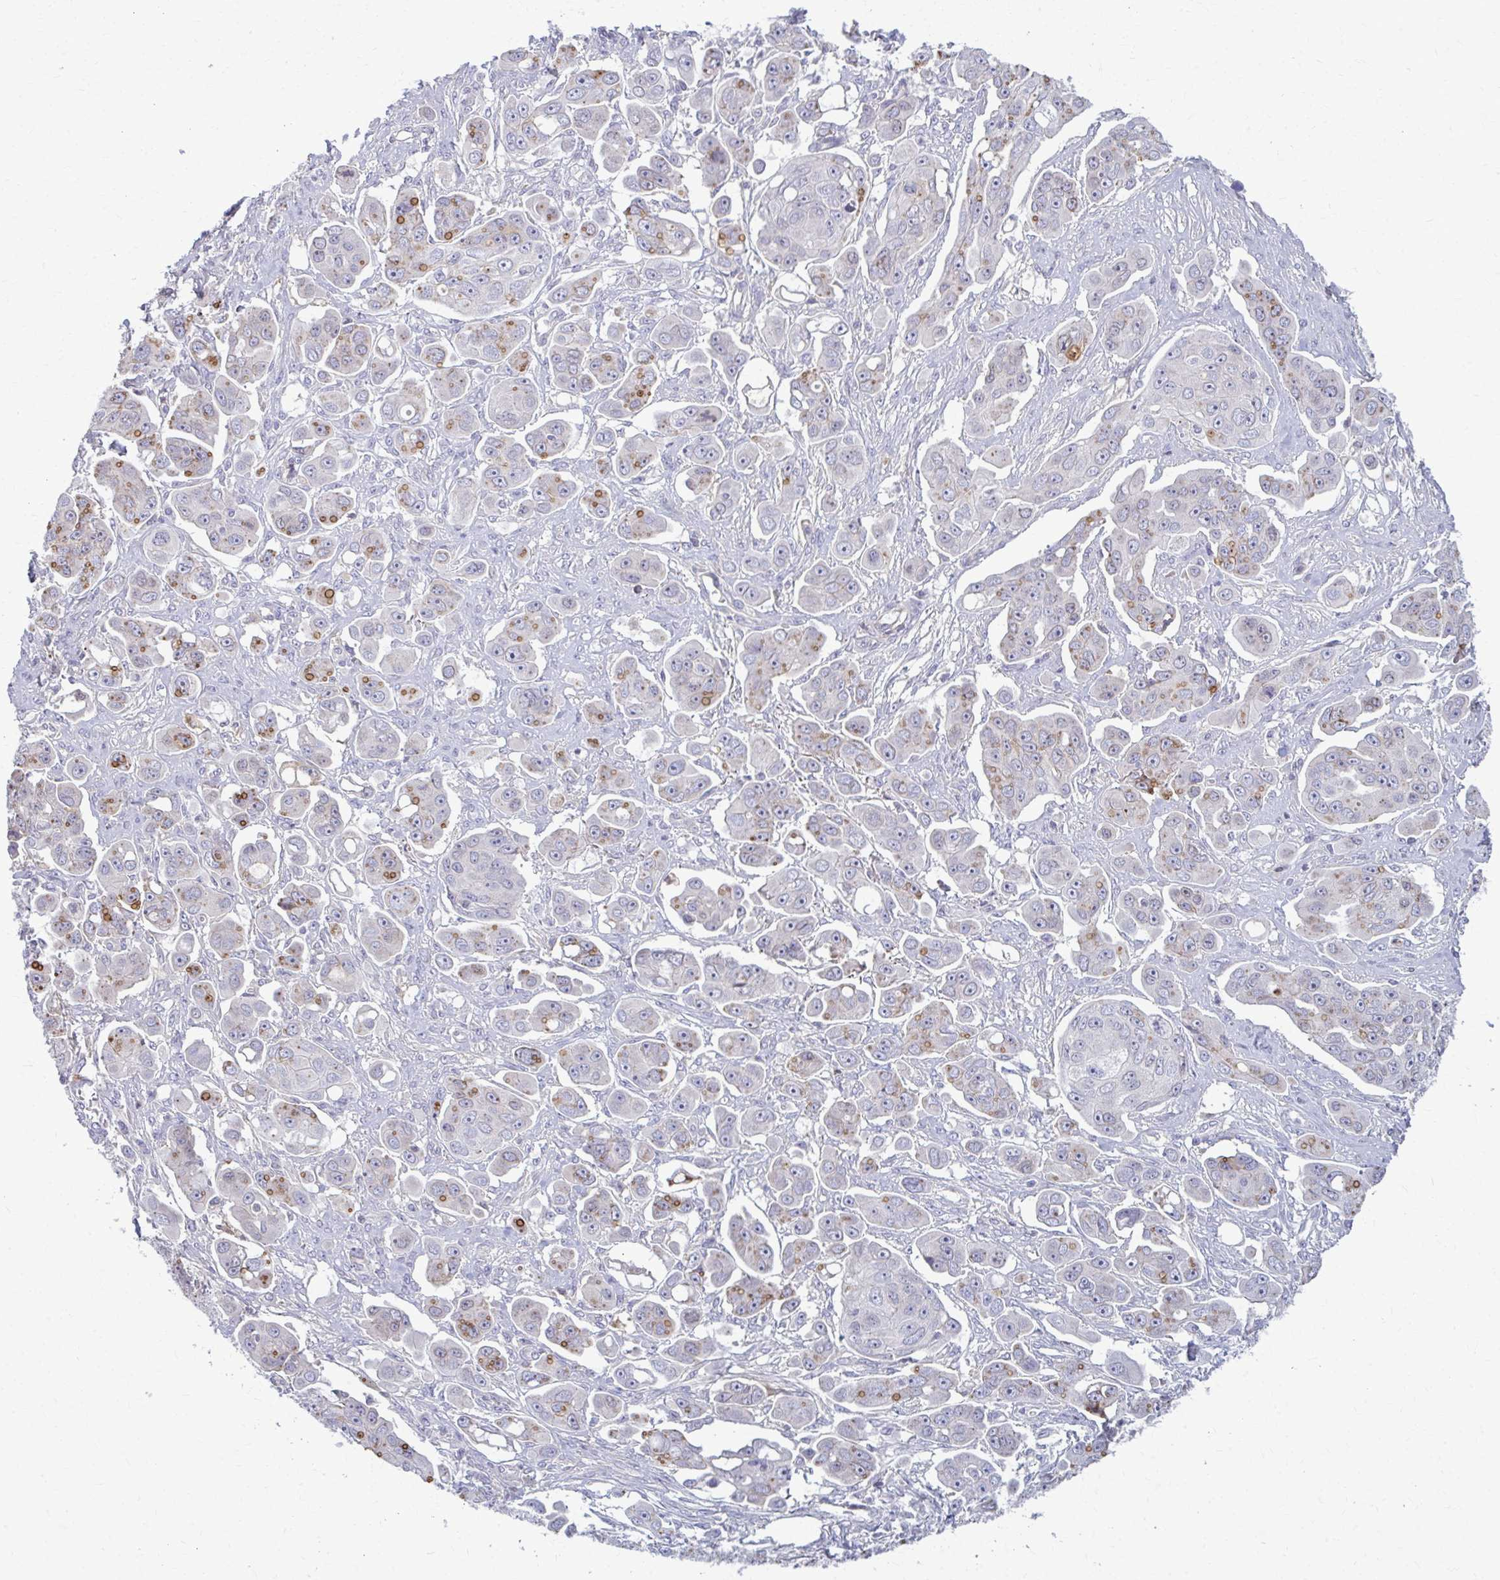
{"staining": {"intensity": "negative", "quantity": "none", "location": "none"}, "tissue": "ovarian cancer", "cell_type": "Tumor cells", "image_type": "cancer", "snomed": [{"axis": "morphology", "description": "Carcinoma, endometroid"}, {"axis": "topography", "description": "Ovary"}], "caption": "Tumor cells are negative for brown protein staining in ovarian cancer (endometroid carcinoma). (IHC, brightfield microscopy, high magnification).", "gene": "MCRIP2", "patient": {"sex": "female", "age": 70}}